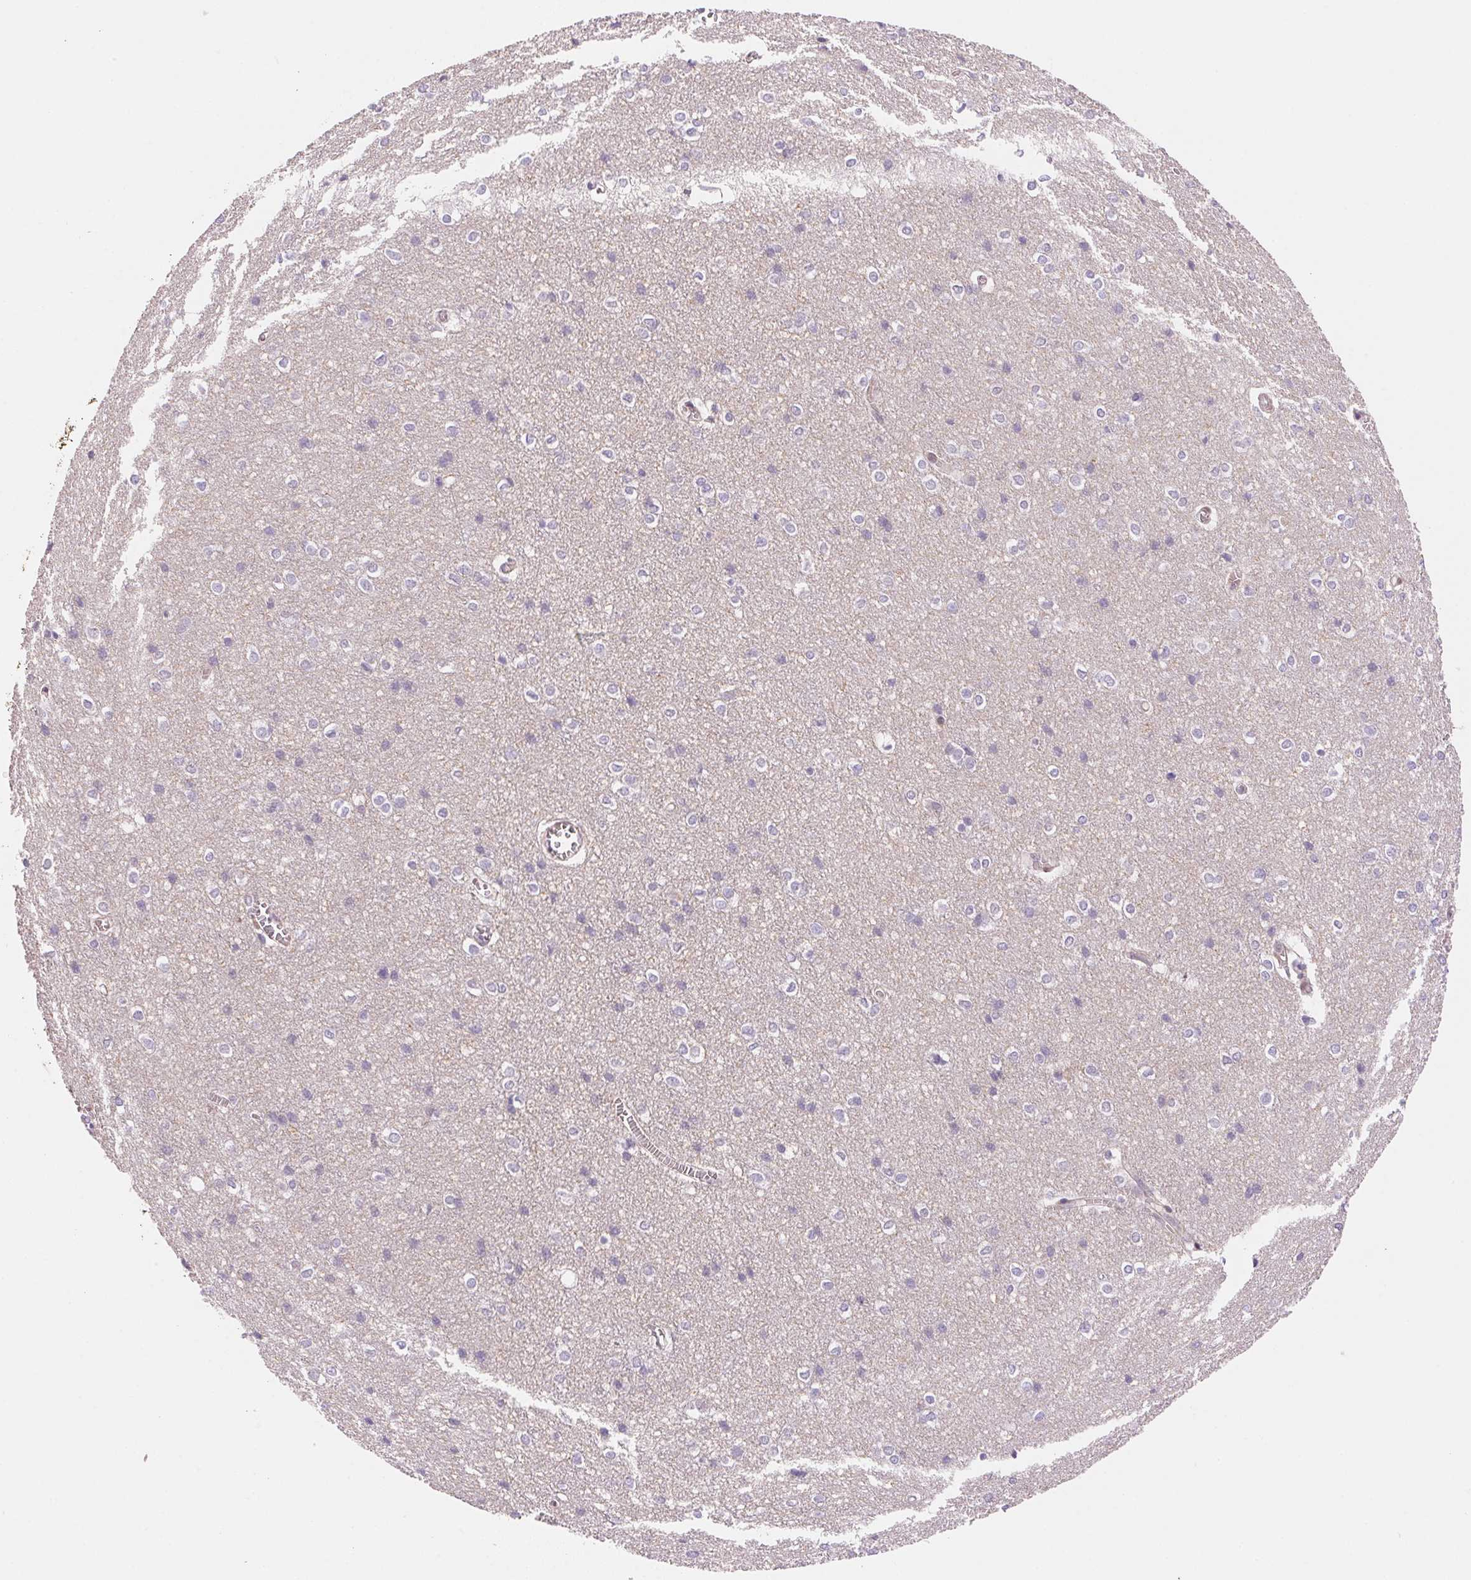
{"staining": {"intensity": "negative", "quantity": "none", "location": "none"}, "tissue": "cerebral cortex", "cell_type": "Endothelial cells", "image_type": "normal", "snomed": [{"axis": "morphology", "description": "Normal tissue, NOS"}, {"axis": "topography", "description": "Cerebral cortex"}], "caption": "This is a histopathology image of IHC staining of benign cerebral cortex, which shows no staining in endothelial cells. (Stains: DAB (3,3'-diaminobenzidine) immunohistochemistry with hematoxylin counter stain, Microscopy: brightfield microscopy at high magnification).", "gene": "SMTN", "patient": {"sex": "male", "age": 37}}